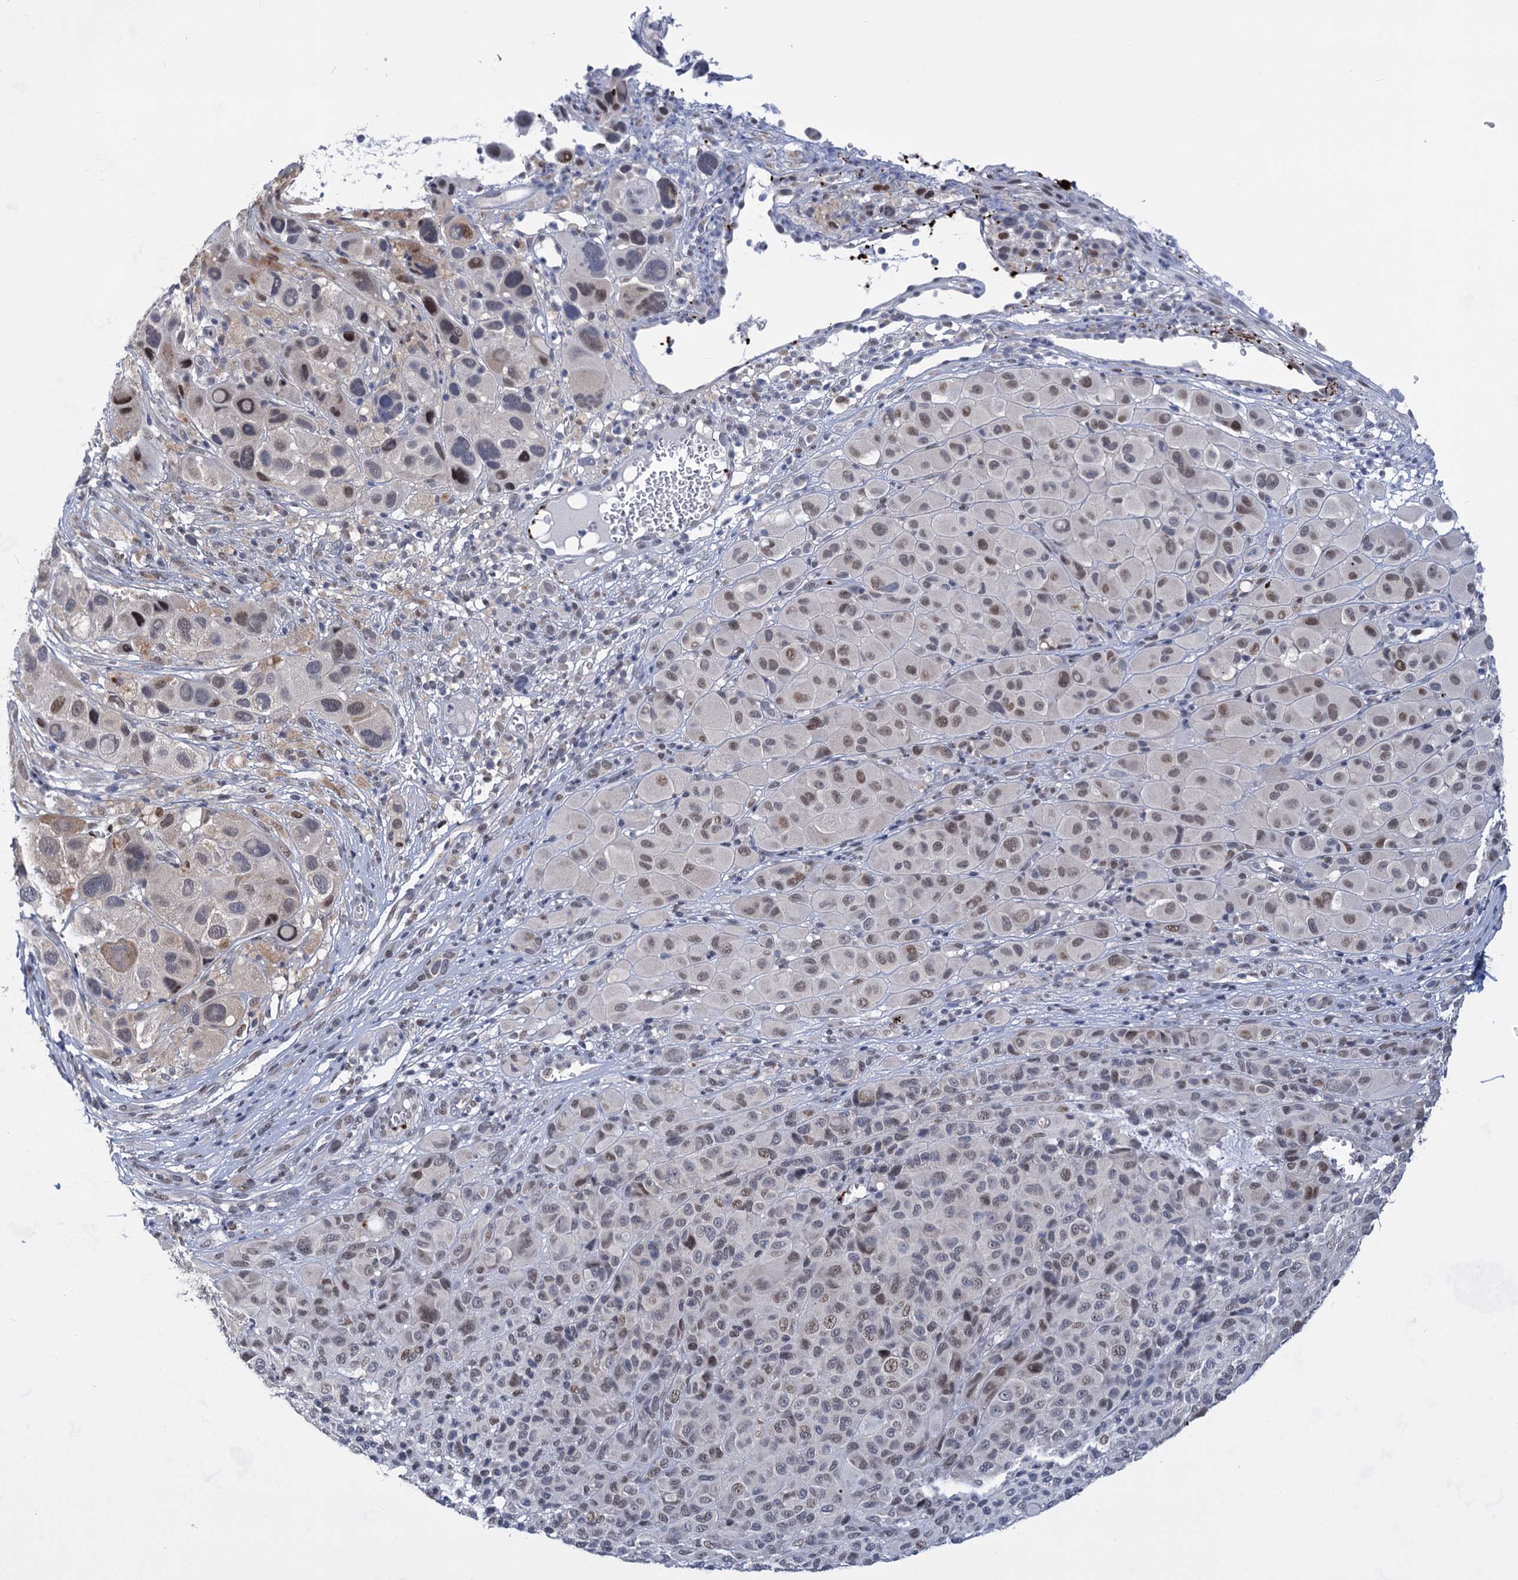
{"staining": {"intensity": "weak", "quantity": "25%-75%", "location": "nuclear"}, "tissue": "melanoma", "cell_type": "Tumor cells", "image_type": "cancer", "snomed": [{"axis": "morphology", "description": "Malignant melanoma, NOS"}, {"axis": "topography", "description": "Skin of trunk"}], "caption": "Malignant melanoma was stained to show a protein in brown. There is low levels of weak nuclear positivity in approximately 25%-75% of tumor cells. The staining is performed using DAB brown chromogen to label protein expression. The nuclei are counter-stained blue using hematoxylin.", "gene": "MON2", "patient": {"sex": "male", "age": 71}}